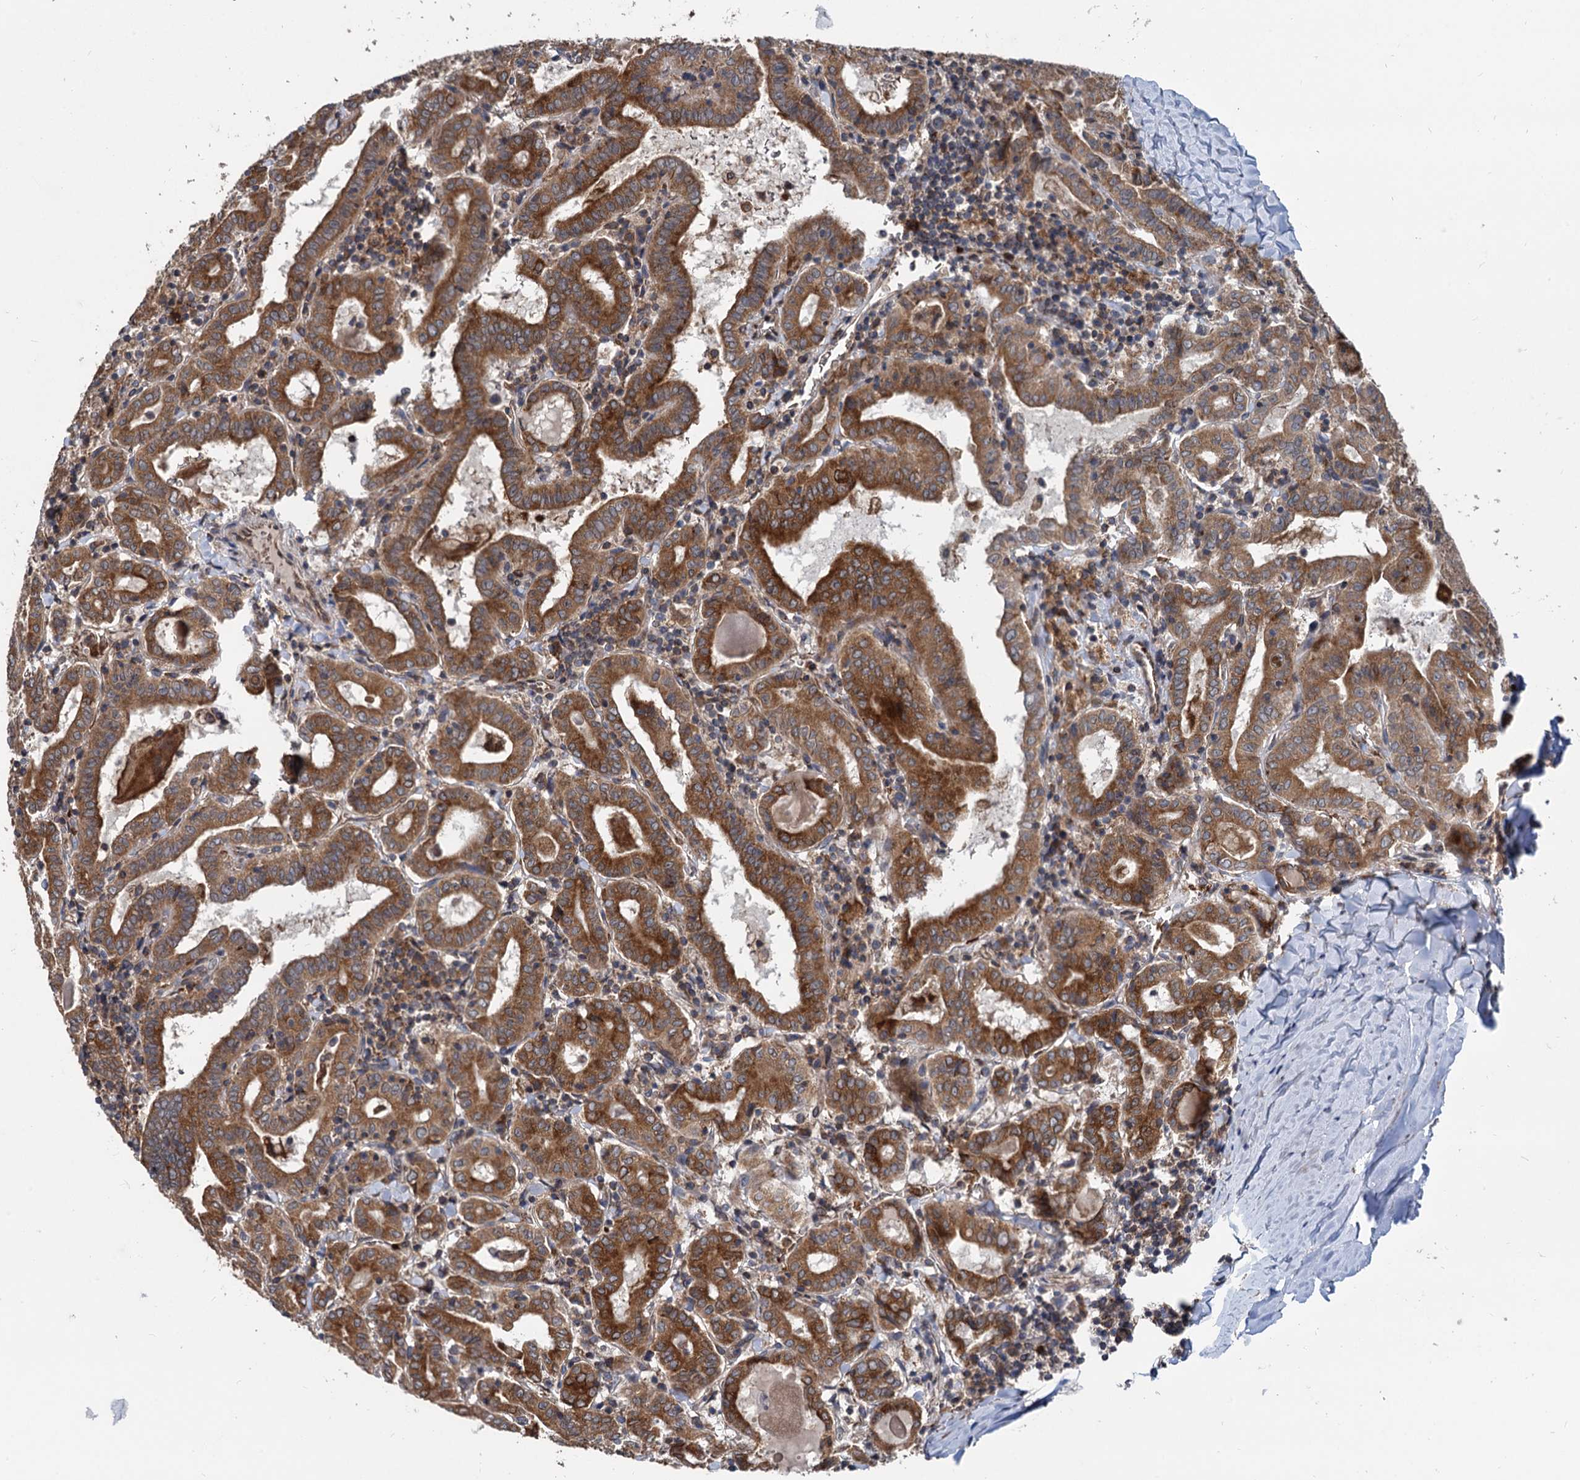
{"staining": {"intensity": "strong", "quantity": ">75%", "location": "cytoplasmic/membranous"}, "tissue": "thyroid cancer", "cell_type": "Tumor cells", "image_type": "cancer", "snomed": [{"axis": "morphology", "description": "Papillary adenocarcinoma, NOS"}, {"axis": "topography", "description": "Thyroid gland"}], "caption": "IHC staining of thyroid cancer, which reveals high levels of strong cytoplasmic/membranous expression in approximately >75% of tumor cells indicating strong cytoplasmic/membranous protein positivity. The staining was performed using DAB (3,3'-diaminobenzidine) (brown) for protein detection and nuclei were counterstained in hematoxylin (blue).", "gene": "STIM1", "patient": {"sex": "female", "age": 72}}